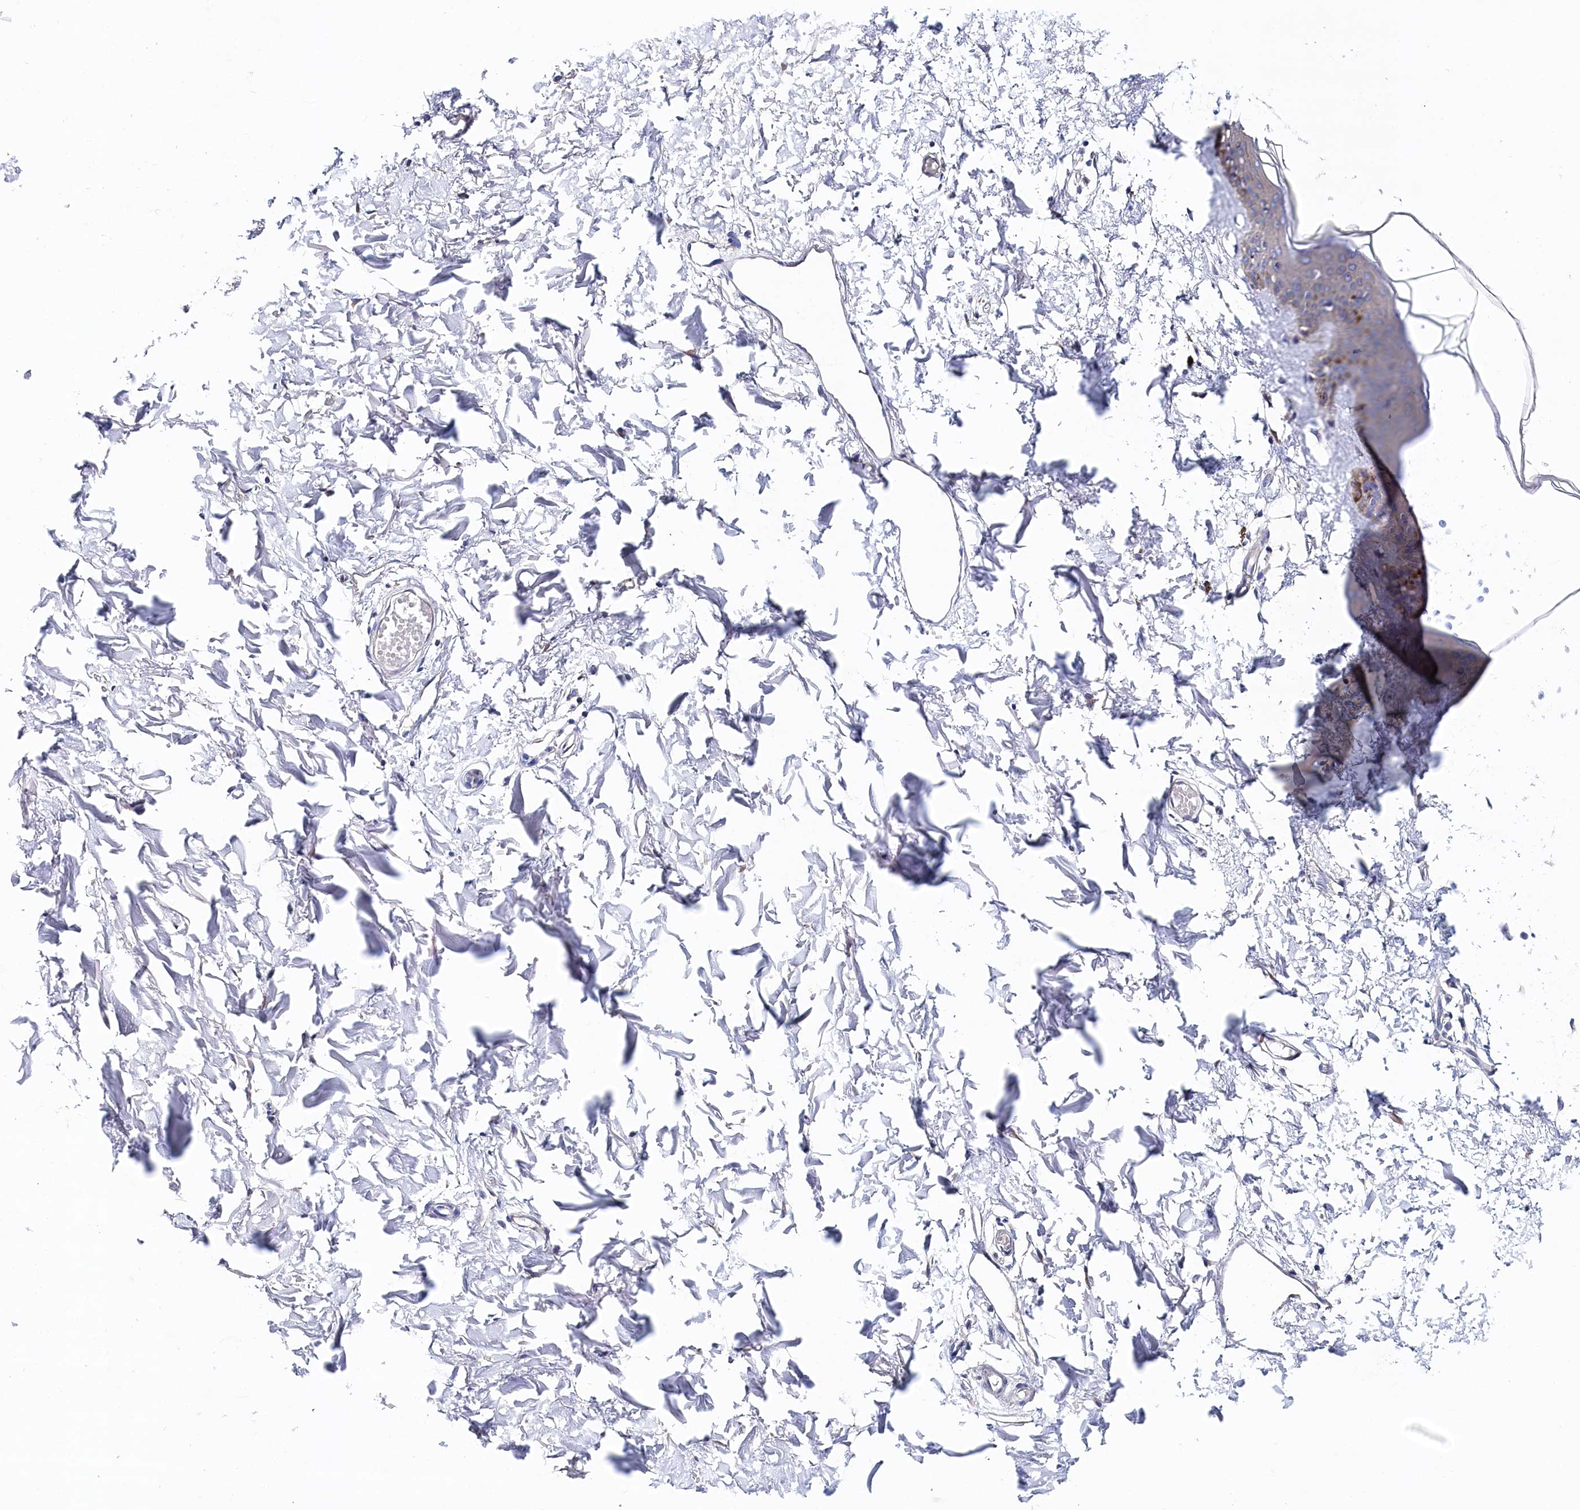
{"staining": {"intensity": "negative", "quantity": "none", "location": "none"}, "tissue": "skin", "cell_type": "Fibroblasts", "image_type": "normal", "snomed": [{"axis": "morphology", "description": "Normal tissue, NOS"}, {"axis": "topography", "description": "Skin"}], "caption": "Fibroblasts are negative for protein expression in benign human skin. Brightfield microscopy of IHC stained with DAB (3,3'-diaminobenzidine) (brown) and hematoxylin (blue), captured at high magnification.", "gene": "BHMT", "patient": {"sex": "female", "age": 58}}